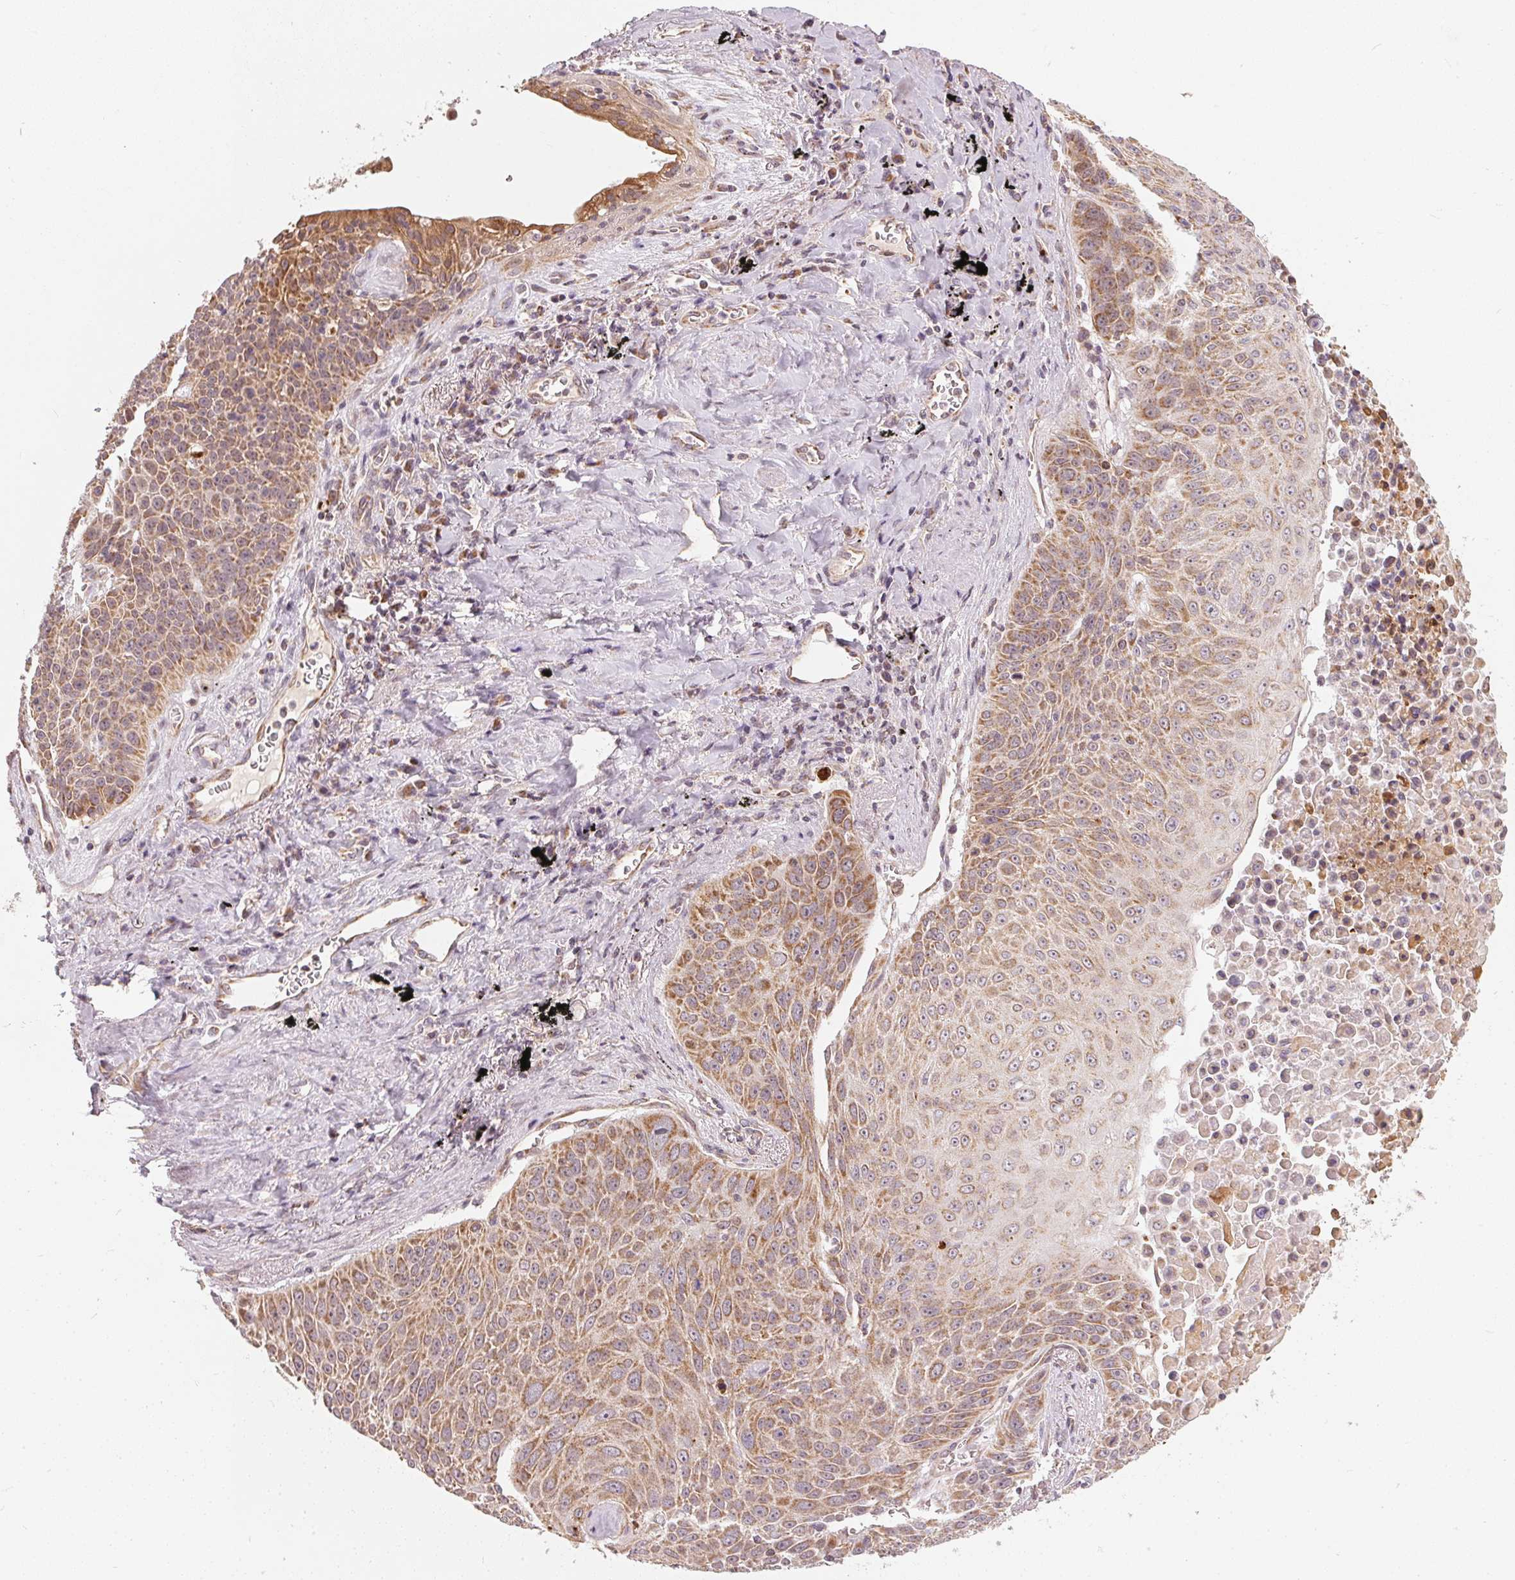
{"staining": {"intensity": "moderate", "quantity": ">75%", "location": "cytoplasmic/membranous"}, "tissue": "lung cancer", "cell_type": "Tumor cells", "image_type": "cancer", "snomed": [{"axis": "morphology", "description": "Squamous cell carcinoma, NOS"}, {"axis": "morphology", "description": "Squamous cell carcinoma, metastatic, NOS"}, {"axis": "topography", "description": "Lymph node"}, {"axis": "topography", "description": "Lung"}], "caption": "Immunohistochemical staining of human lung cancer (squamous cell carcinoma) exhibits medium levels of moderate cytoplasmic/membranous staining in about >75% of tumor cells. The protein of interest is shown in brown color, while the nuclei are stained blue.", "gene": "MATCAP1", "patient": {"sex": "female", "age": 62}}